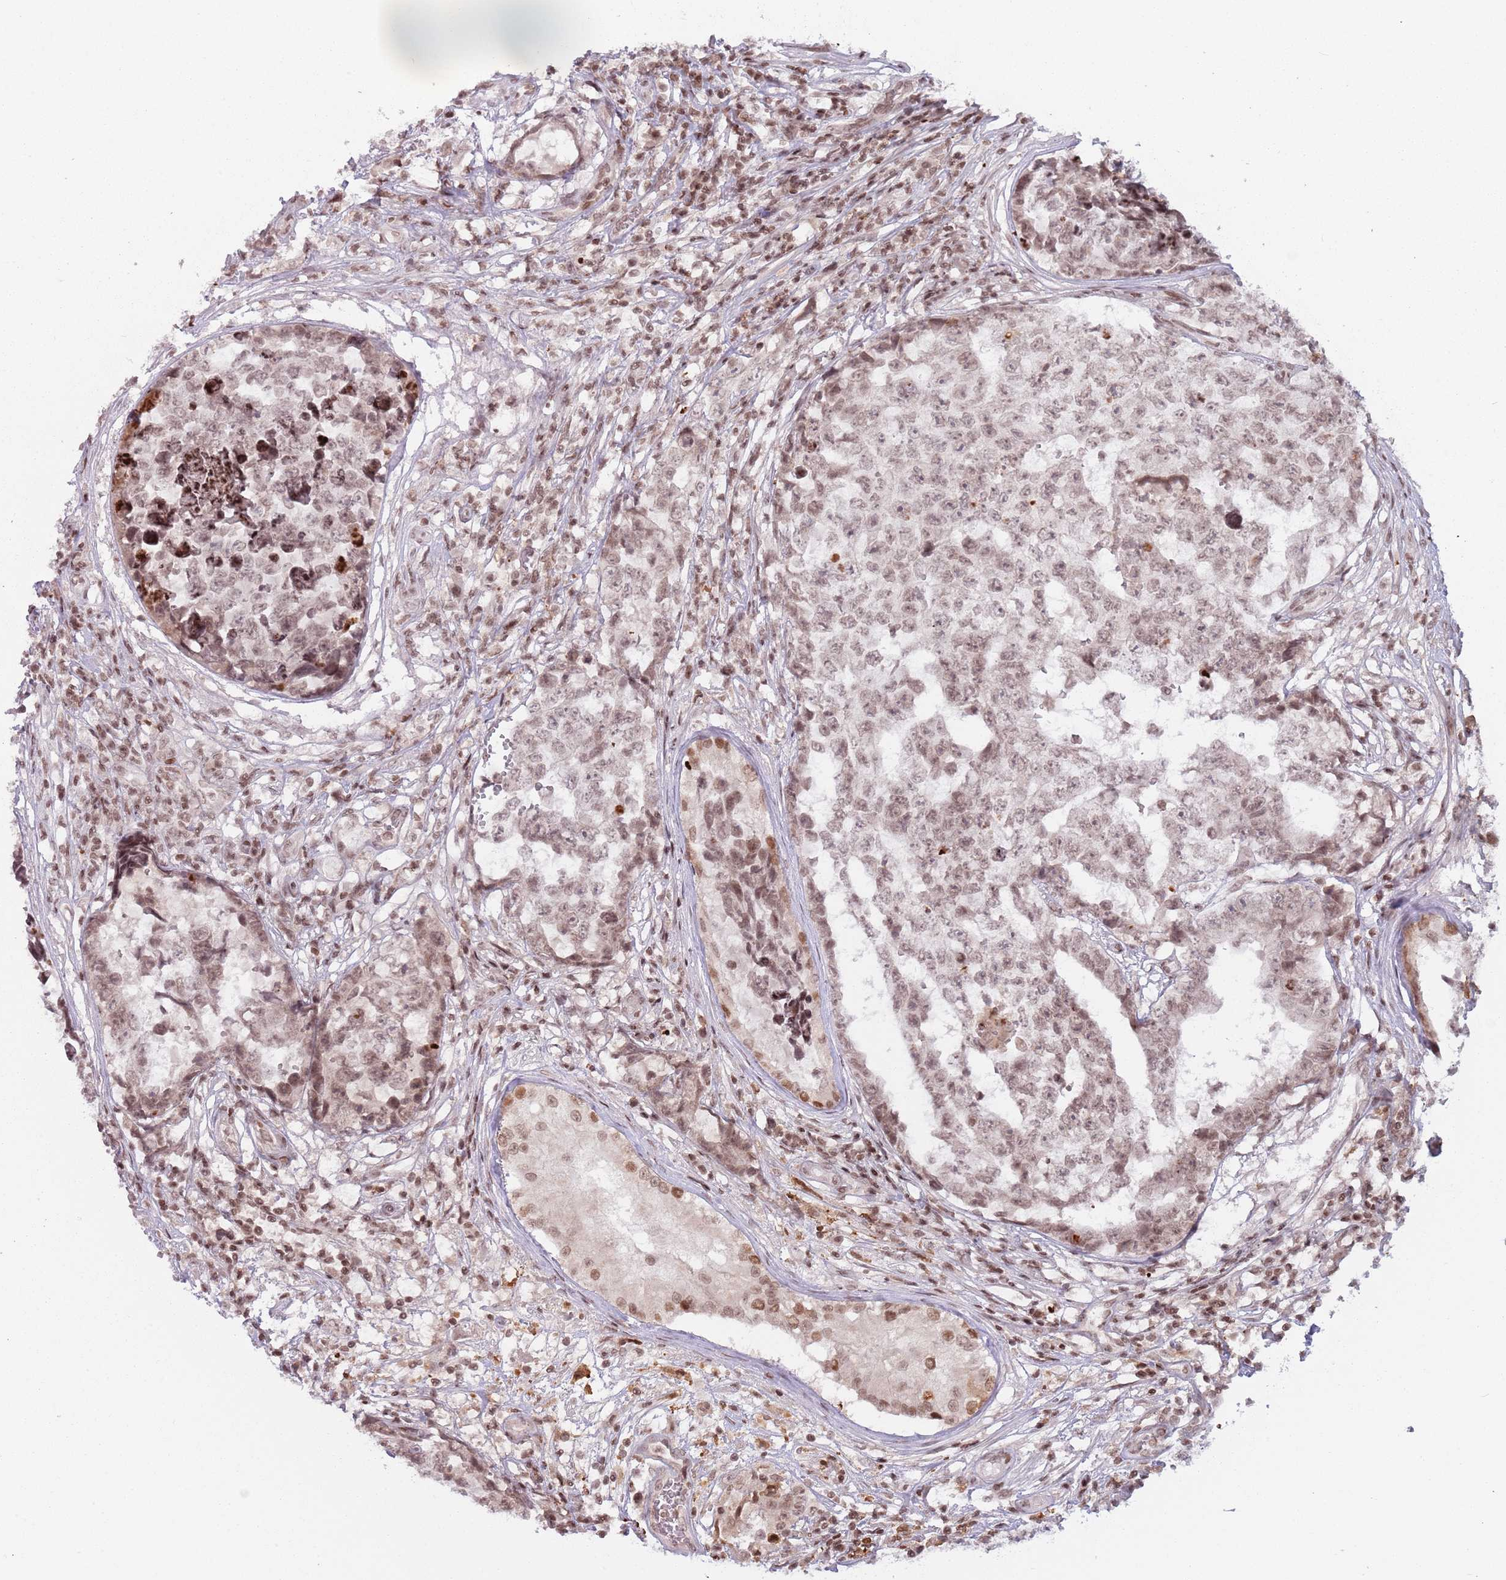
{"staining": {"intensity": "weak", "quantity": ">75%", "location": "nuclear"}, "tissue": "testis cancer", "cell_type": "Tumor cells", "image_type": "cancer", "snomed": [{"axis": "morphology", "description": "Carcinoma, Embryonal, NOS"}, {"axis": "topography", "description": "Testis"}], "caption": "Testis embryonal carcinoma was stained to show a protein in brown. There is low levels of weak nuclear expression in approximately >75% of tumor cells. (IHC, brightfield microscopy, high magnification).", "gene": "SH3RF3", "patient": {"sex": "male", "age": 25}}